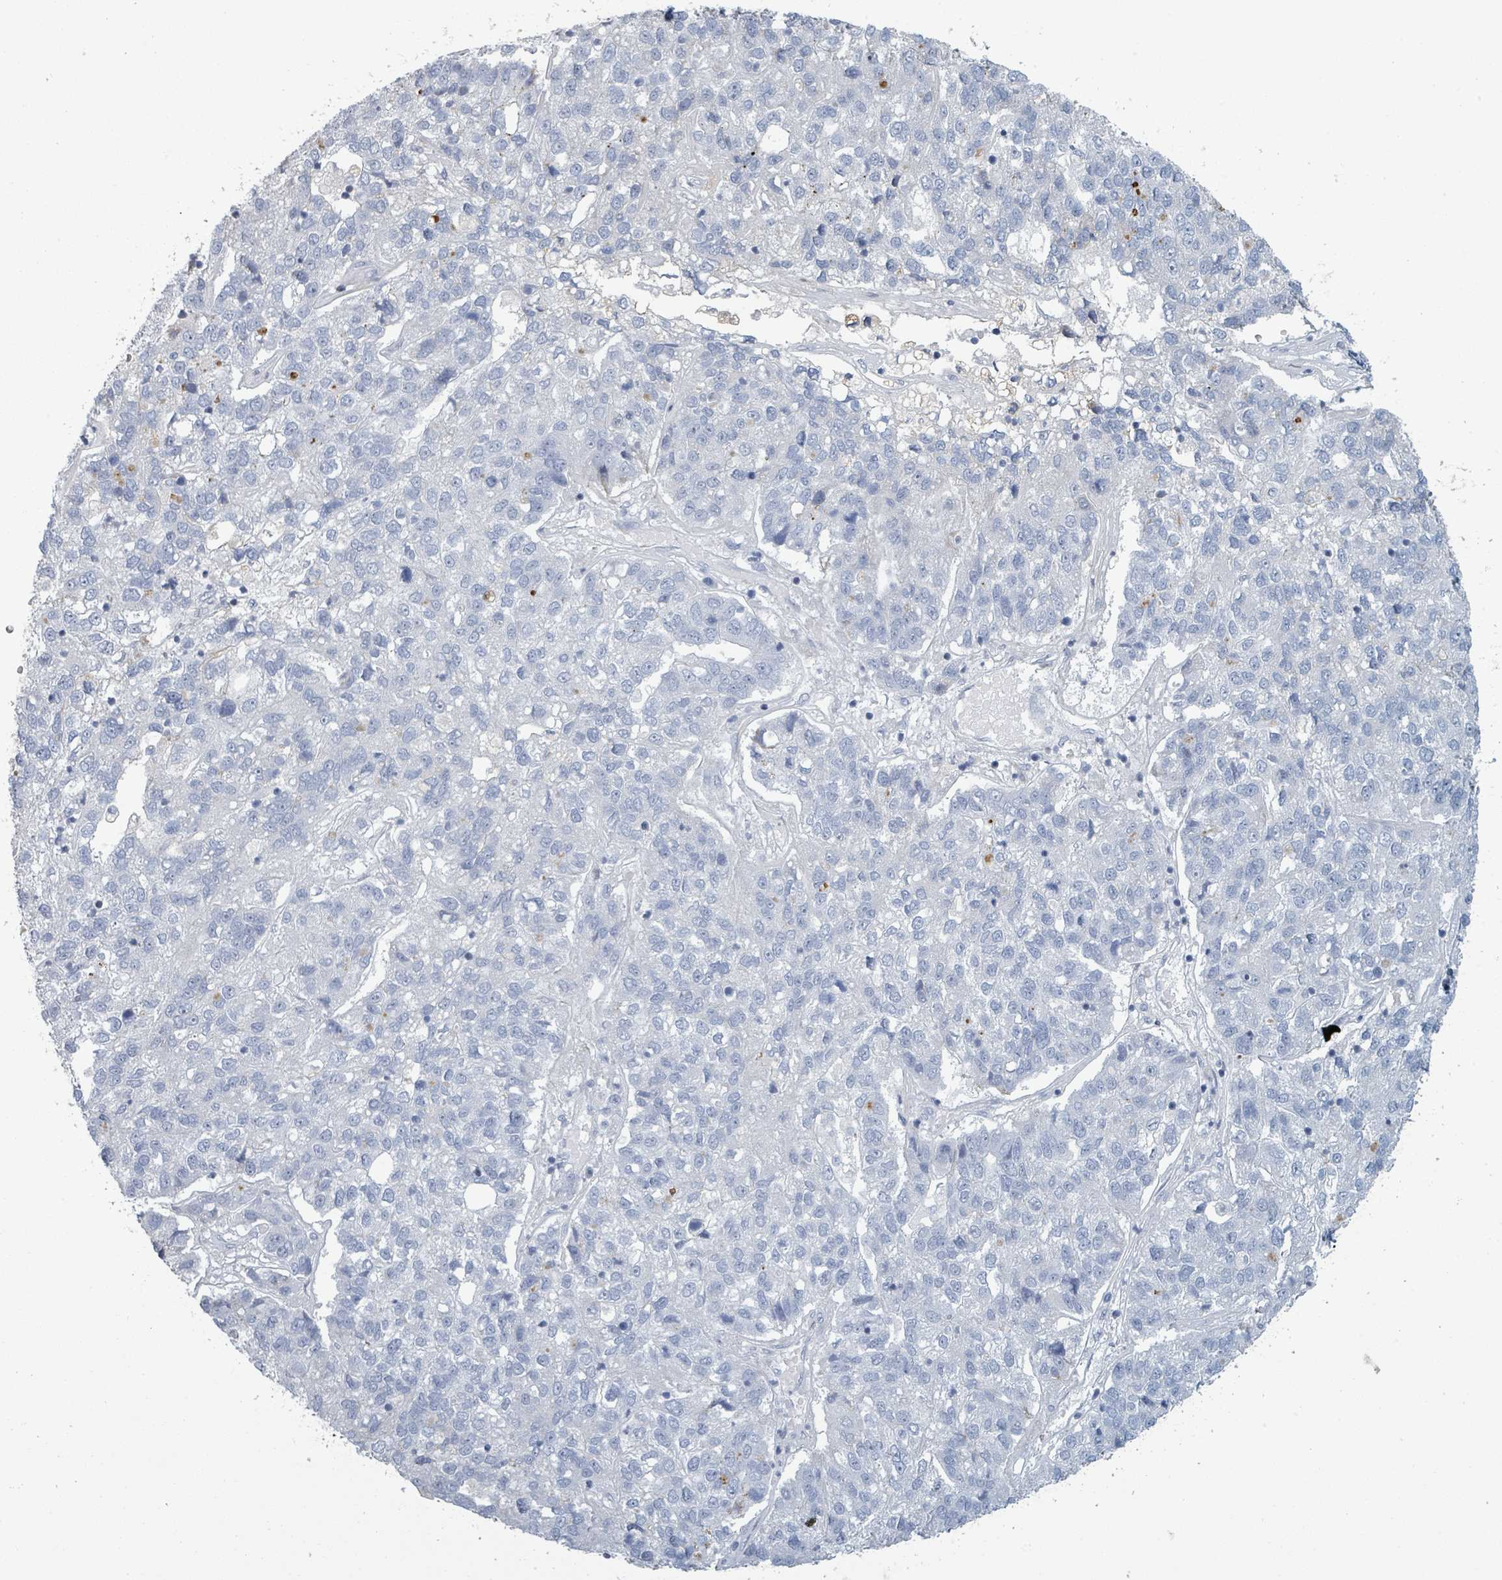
{"staining": {"intensity": "negative", "quantity": "none", "location": "none"}, "tissue": "pancreatic cancer", "cell_type": "Tumor cells", "image_type": "cancer", "snomed": [{"axis": "morphology", "description": "Adenocarcinoma, NOS"}, {"axis": "topography", "description": "Pancreas"}], "caption": "This histopathology image is of pancreatic adenocarcinoma stained with immunohistochemistry (IHC) to label a protein in brown with the nuclei are counter-stained blue. There is no positivity in tumor cells. Brightfield microscopy of immunohistochemistry stained with DAB (3,3'-diaminobenzidine) (brown) and hematoxylin (blue), captured at high magnification.", "gene": "RAB33B", "patient": {"sex": "female", "age": 61}}